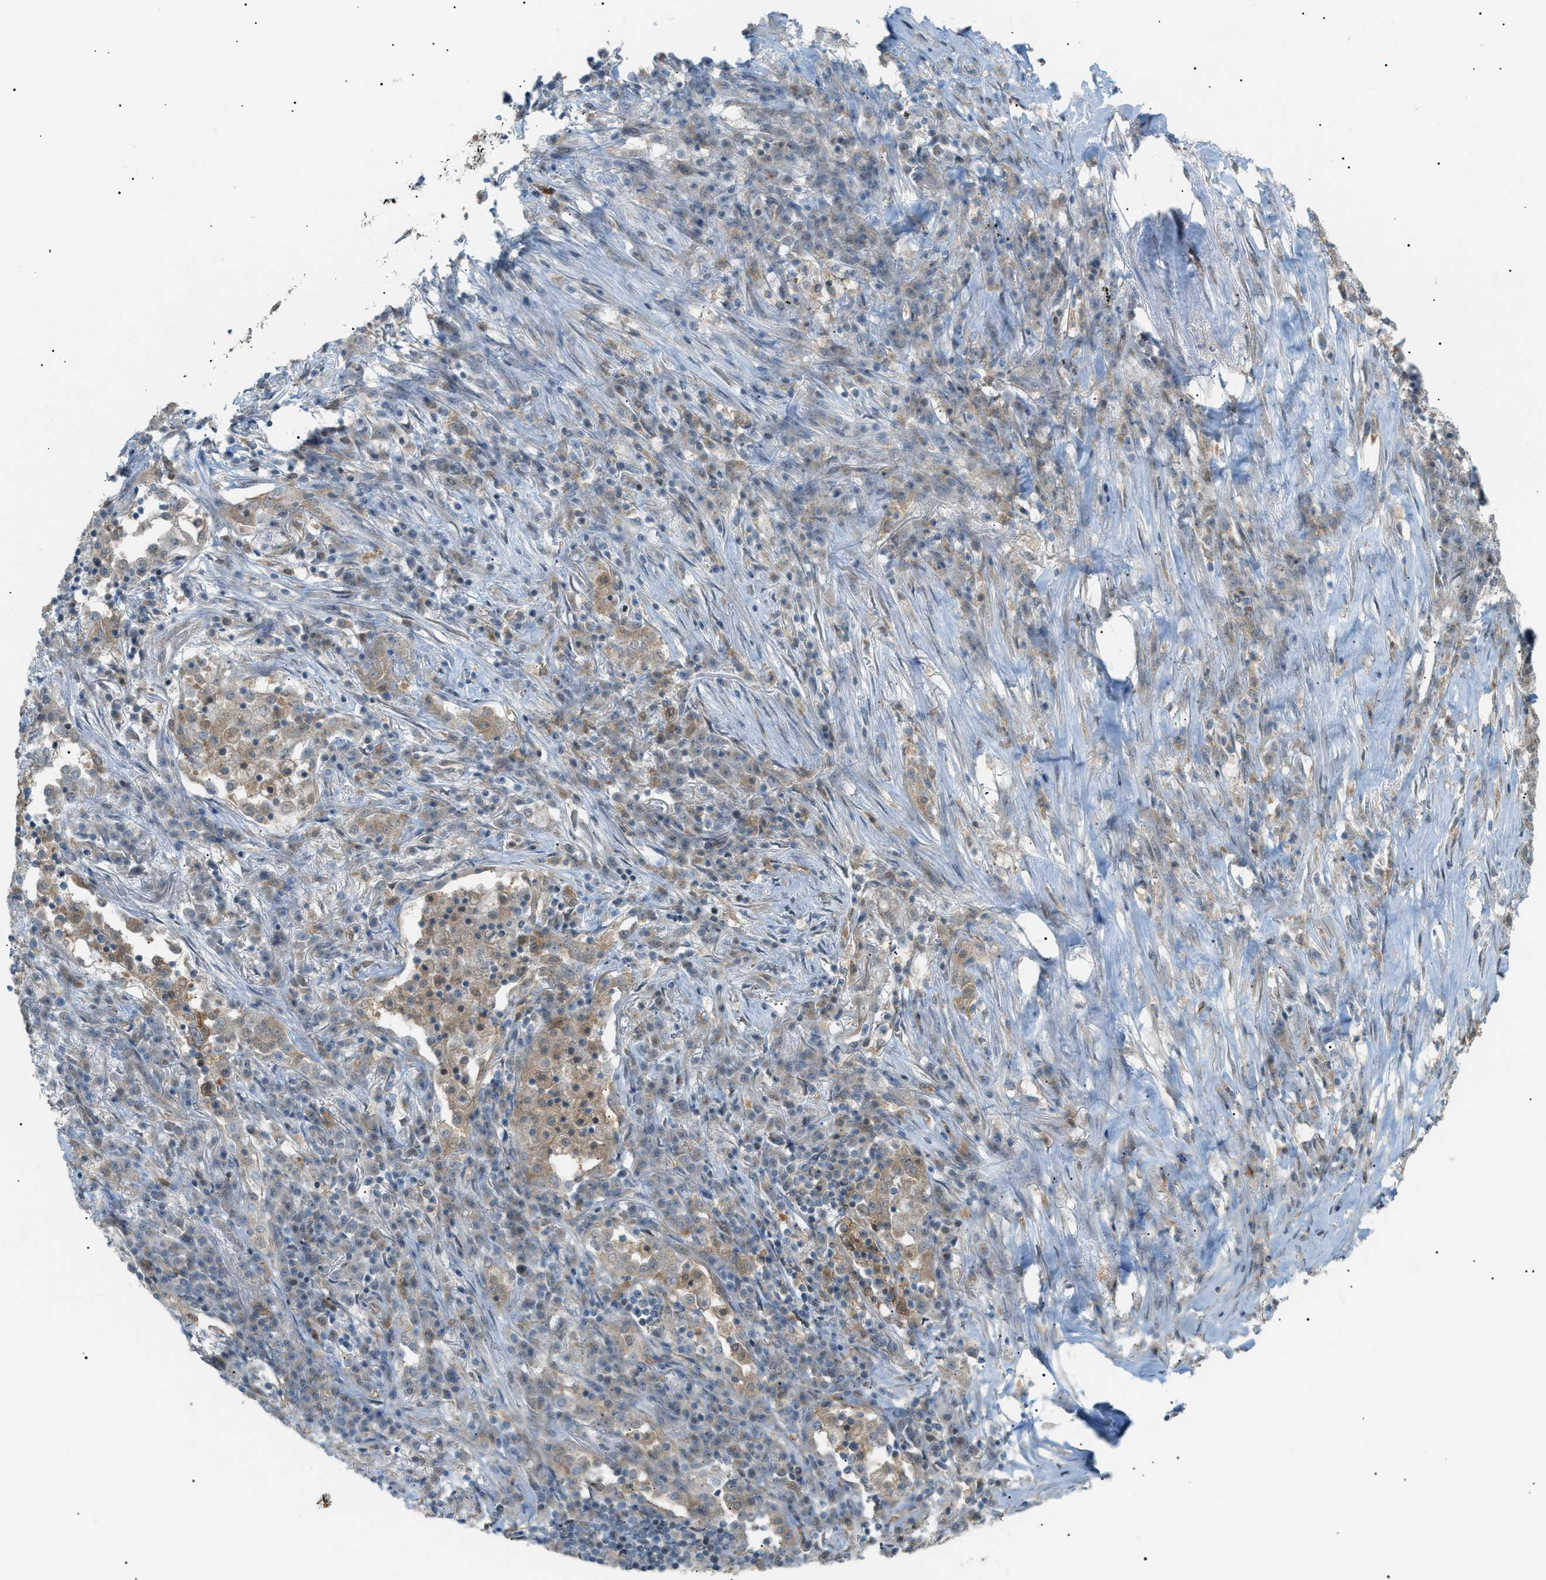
{"staining": {"intensity": "weak", "quantity": ">75%", "location": "cytoplasmic/membranous"}, "tissue": "lung cancer", "cell_type": "Tumor cells", "image_type": "cancer", "snomed": [{"axis": "morphology", "description": "Squamous cell carcinoma, NOS"}, {"axis": "topography", "description": "Lung"}], "caption": "Human lung cancer stained with a brown dye demonstrates weak cytoplasmic/membranous positive staining in about >75% of tumor cells.", "gene": "LPIN2", "patient": {"sex": "female", "age": 63}}